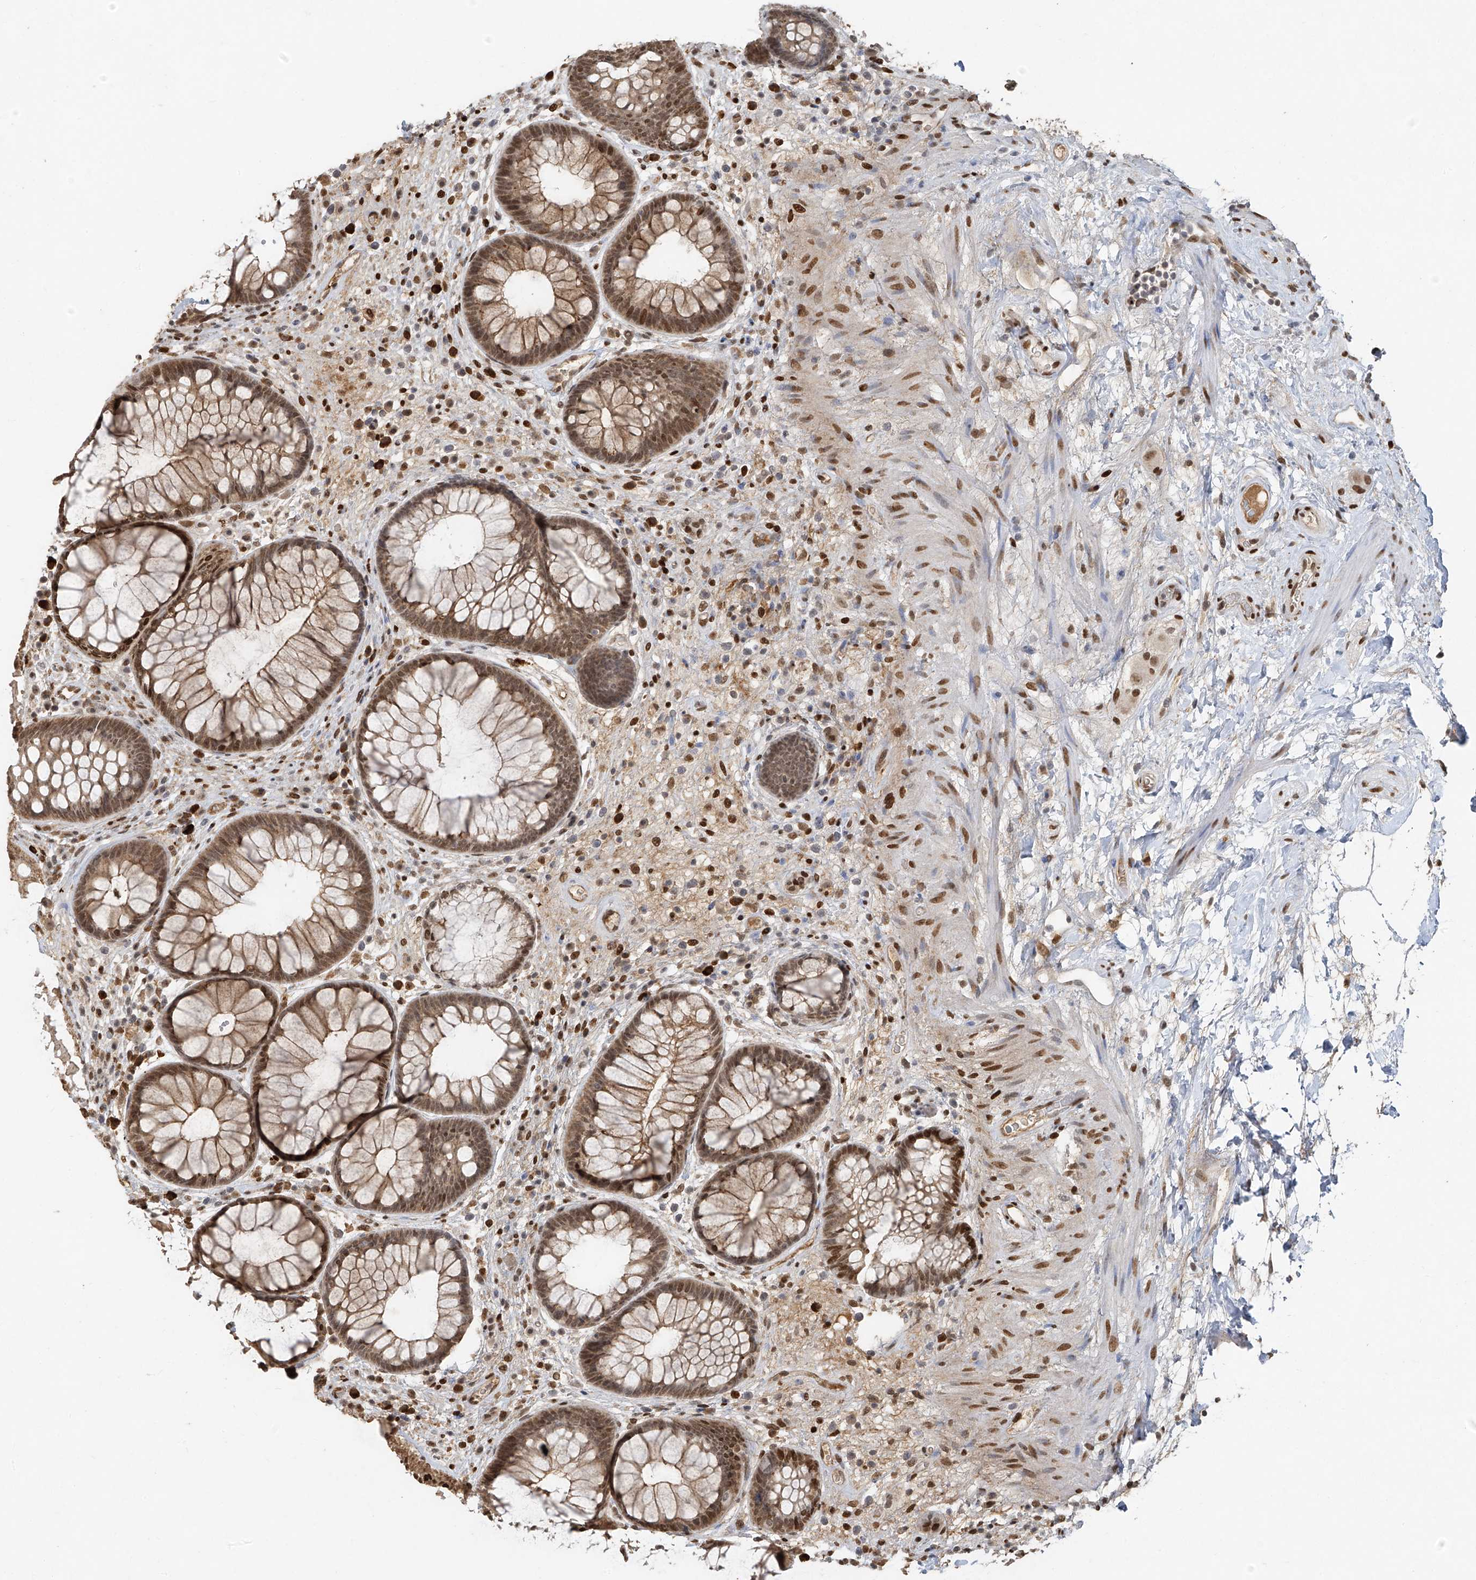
{"staining": {"intensity": "moderate", "quantity": "25%-75%", "location": "cytoplasmic/membranous,nuclear"}, "tissue": "rectum", "cell_type": "Glandular cells", "image_type": "normal", "snomed": [{"axis": "morphology", "description": "Normal tissue, NOS"}, {"axis": "topography", "description": "Rectum"}], "caption": "A high-resolution micrograph shows immunohistochemistry (IHC) staining of normal rectum, which reveals moderate cytoplasmic/membranous,nuclear positivity in approximately 25%-75% of glandular cells.", "gene": "ATRIP", "patient": {"sex": "male", "age": 51}}